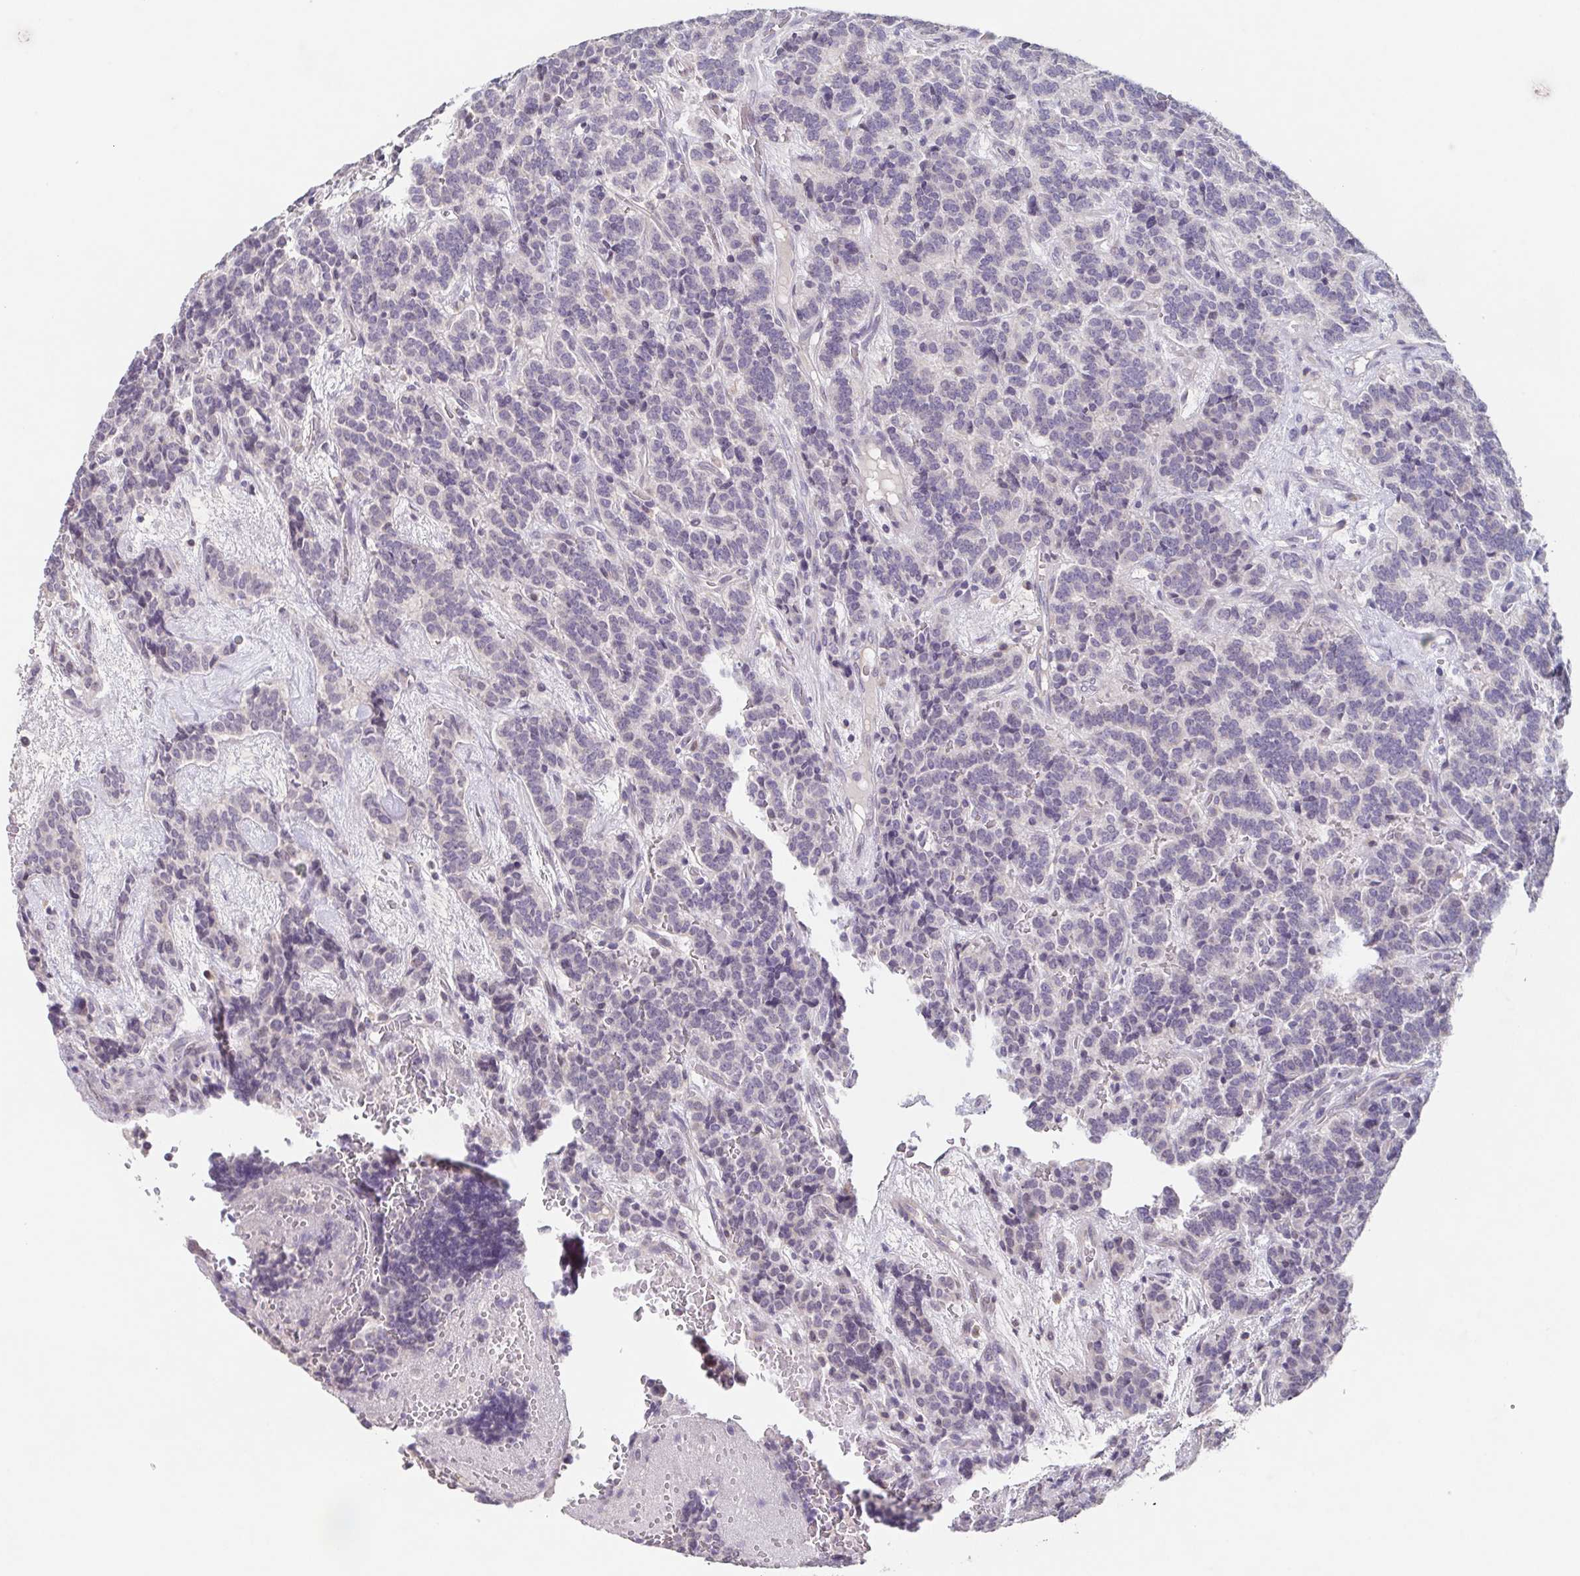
{"staining": {"intensity": "negative", "quantity": "none", "location": "none"}, "tissue": "carcinoid", "cell_type": "Tumor cells", "image_type": "cancer", "snomed": [{"axis": "morphology", "description": "Carcinoid, malignant, NOS"}, {"axis": "topography", "description": "Pancreas"}], "caption": "DAB (3,3'-diaminobenzidine) immunohistochemical staining of human carcinoid displays no significant positivity in tumor cells.", "gene": "GHRL", "patient": {"sex": "male", "age": 36}}